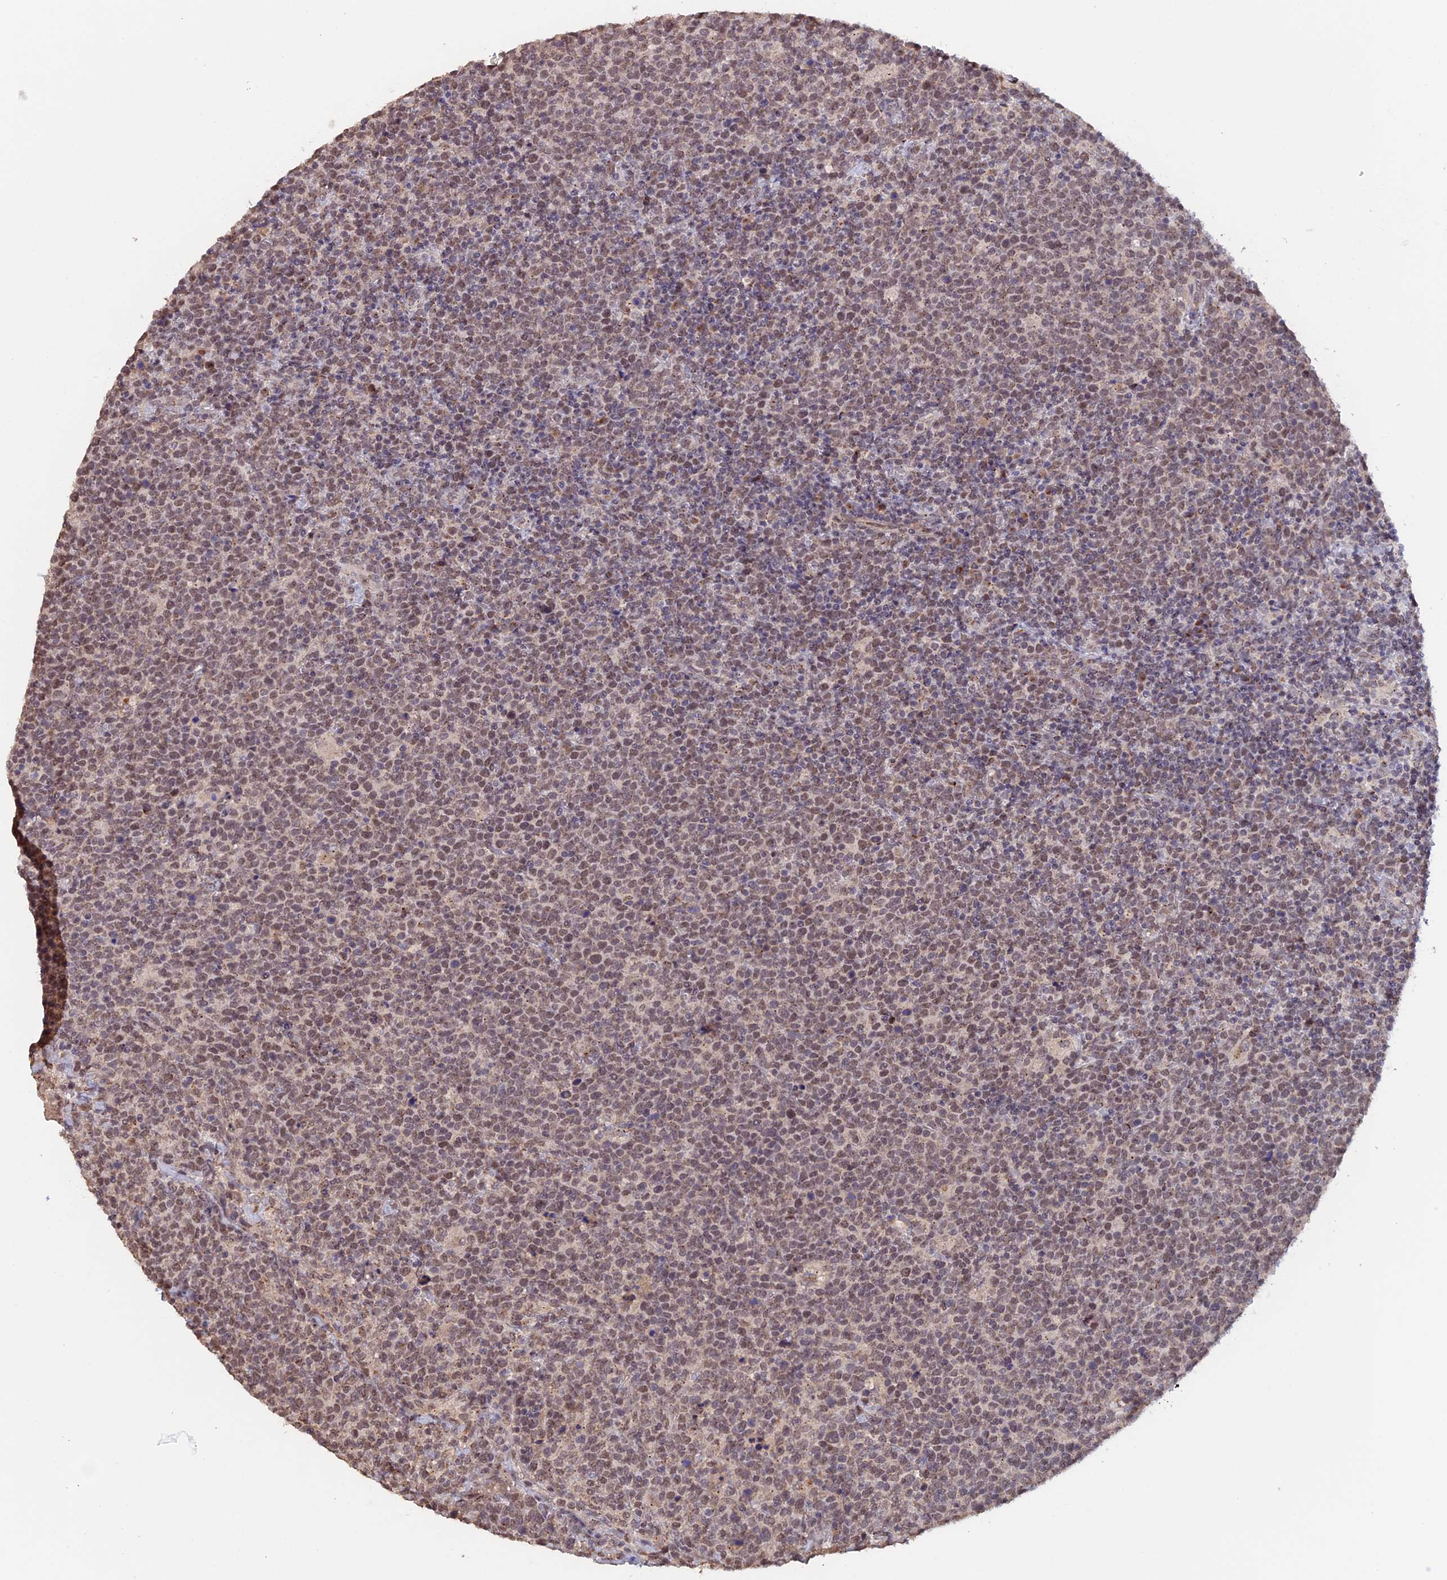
{"staining": {"intensity": "moderate", "quantity": ">75%", "location": "nuclear"}, "tissue": "lymphoma", "cell_type": "Tumor cells", "image_type": "cancer", "snomed": [{"axis": "morphology", "description": "Malignant lymphoma, non-Hodgkin's type, High grade"}, {"axis": "topography", "description": "Lymph node"}], "caption": "DAB immunohistochemical staining of high-grade malignant lymphoma, non-Hodgkin's type exhibits moderate nuclear protein expression in approximately >75% of tumor cells.", "gene": "PIGQ", "patient": {"sex": "male", "age": 61}}